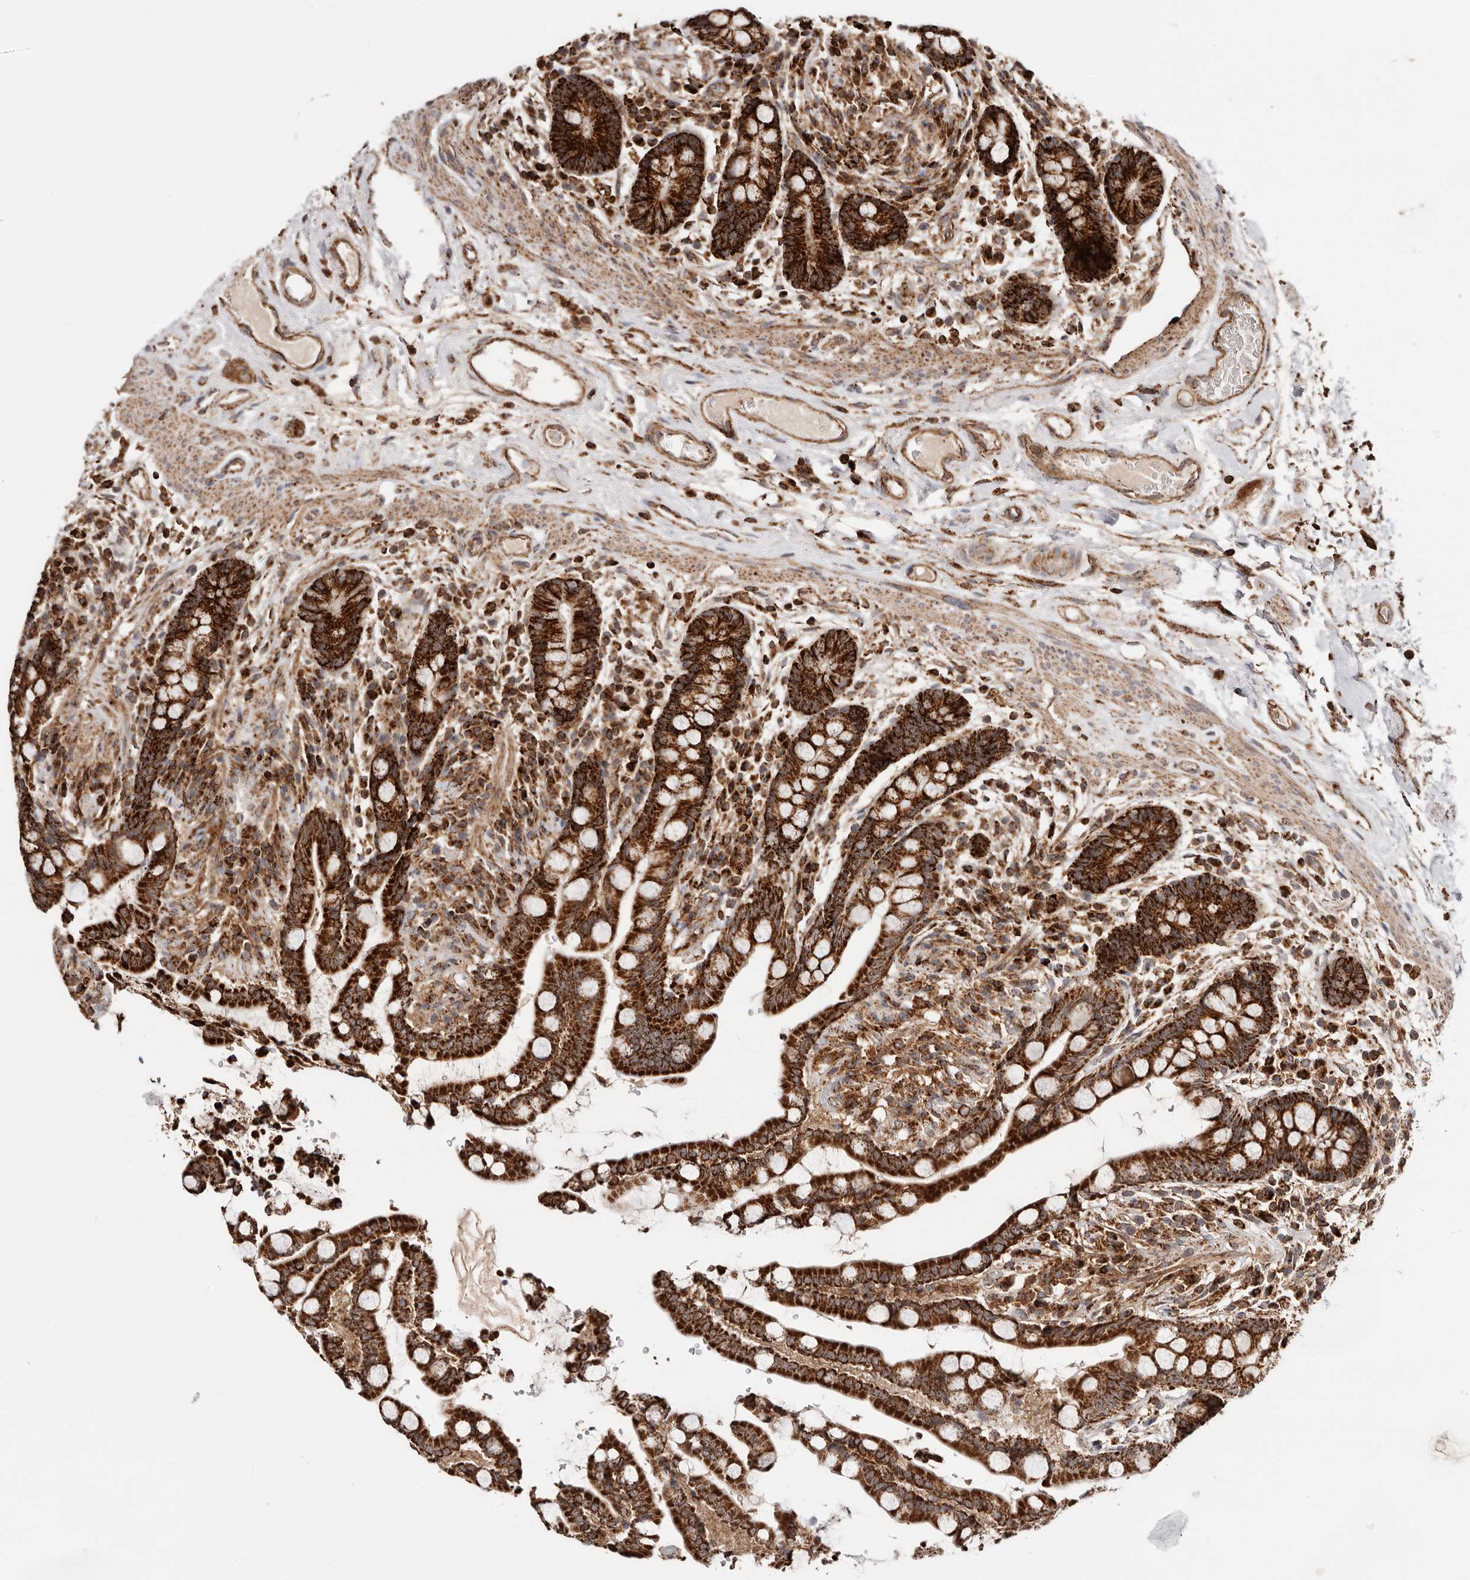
{"staining": {"intensity": "moderate", "quantity": ">75%", "location": "cytoplasmic/membranous"}, "tissue": "colon", "cell_type": "Endothelial cells", "image_type": "normal", "snomed": [{"axis": "morphology", "description": "Normal tissue, NOS"}, {"axis": "topography", "description": "Colon"}], "caption": "IHC micrograph of normal colon: human colon stained using immunohistochemistry (IHC) demonstrates medium levels of moderate protein expression localized specifically in the cytoplasmic/membranous of endothelial cells, appearing as a cytoplasmic/membranous brown color.", "gene": "PRKACB", "patient": {"sex": "male", "age": 73}}